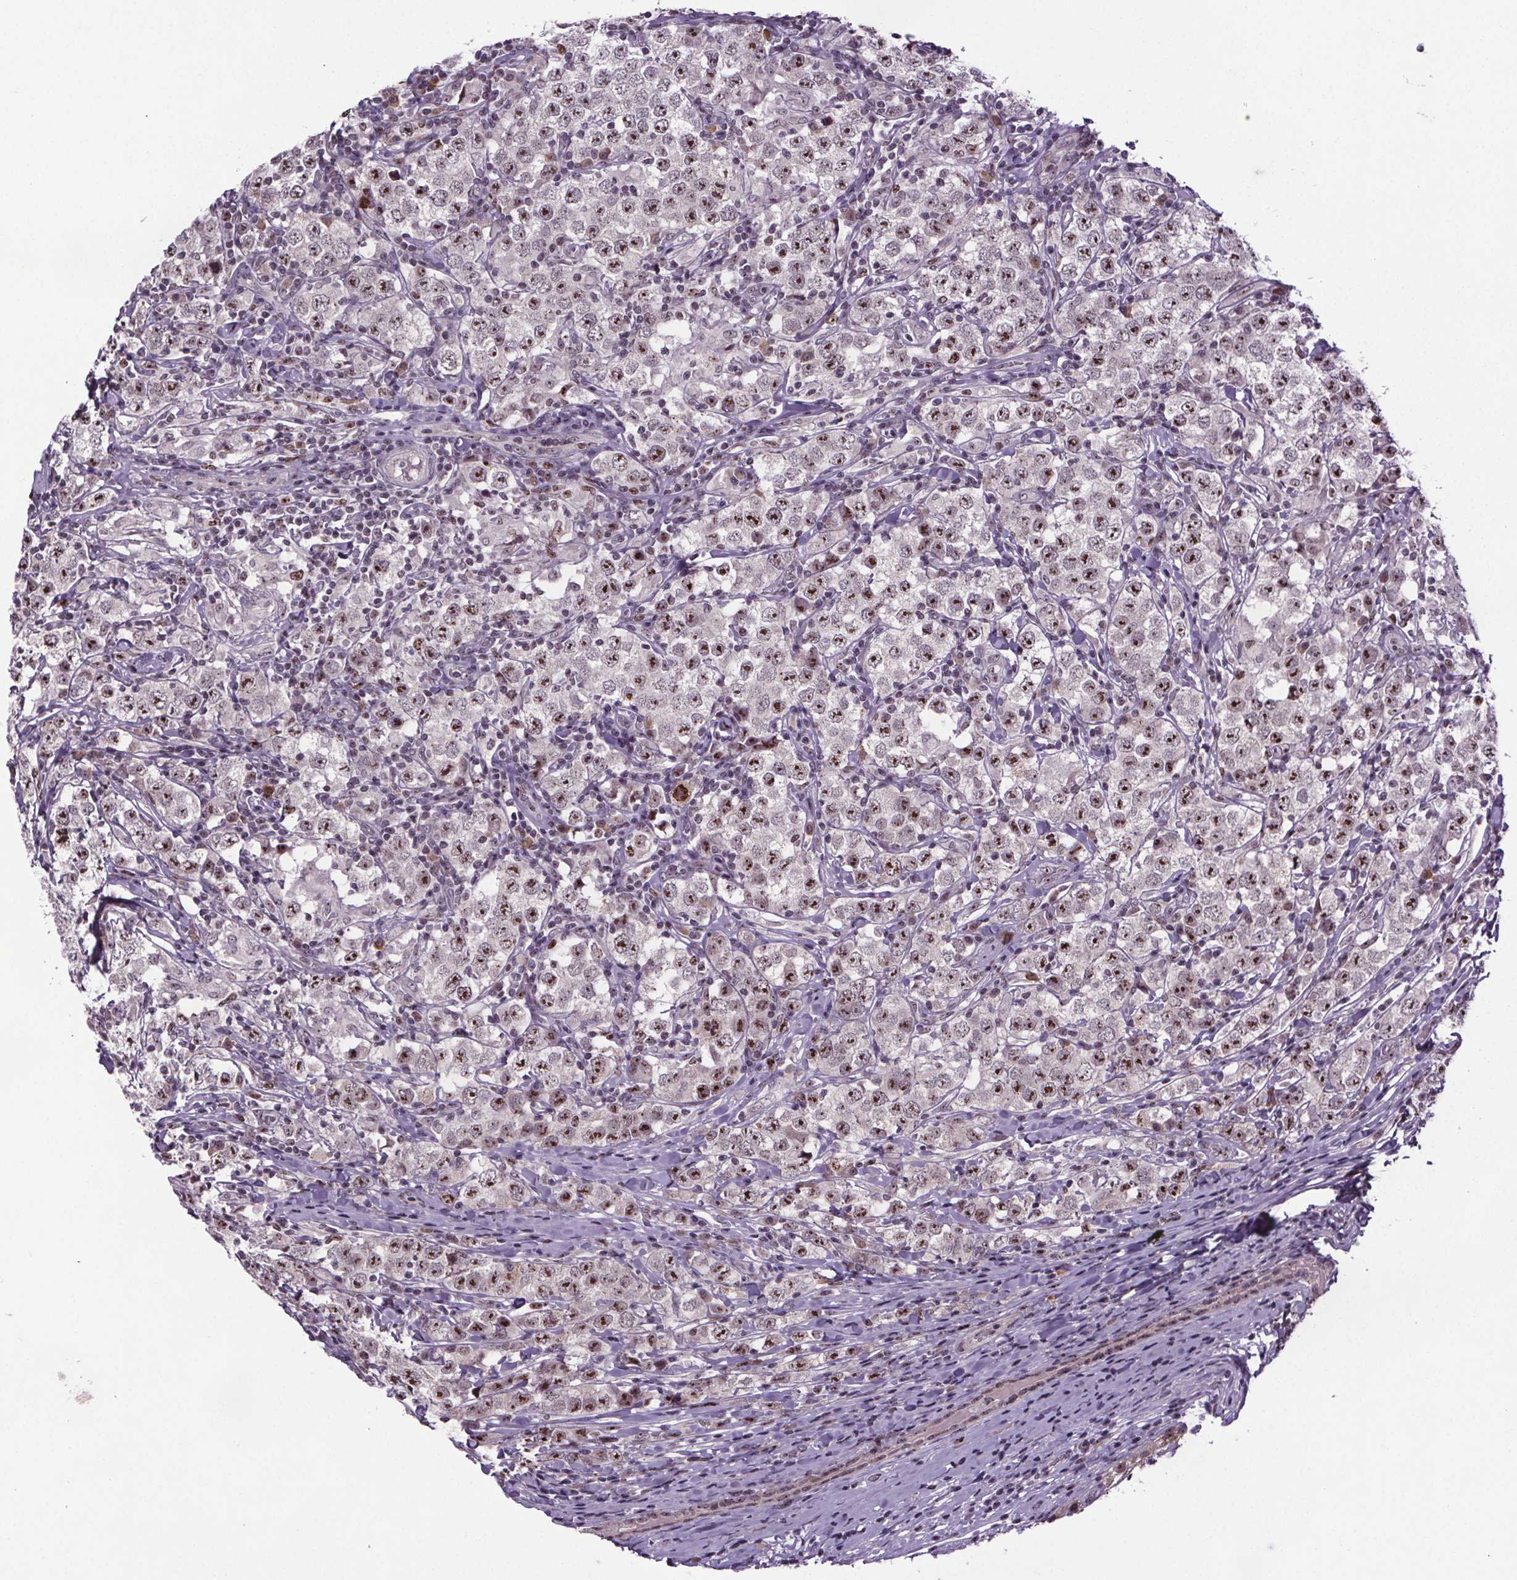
{"staining": {"intensity": "moderate", "quantity": ">75%", "location": "nuclear"}, "tissue": "testis cancer", "cell_type": "Tumor cells", "image_type": "cancer", "snomed": [{"axis": "morphology", "description": "Seminoma, NOS"}, {"axis": "morphology", "description": "Carcinoma, Embryonal, NOS"}, {"axis": "topography", "description": "Testis"}], "caption": "Testis seminoma was stained to show a protein in brown. There is medium levels of moderate nuclear expression in approximately >75% of tumor cells.", "gene": "ATMIN", "patient": {"sex": "male", "age": 41}}